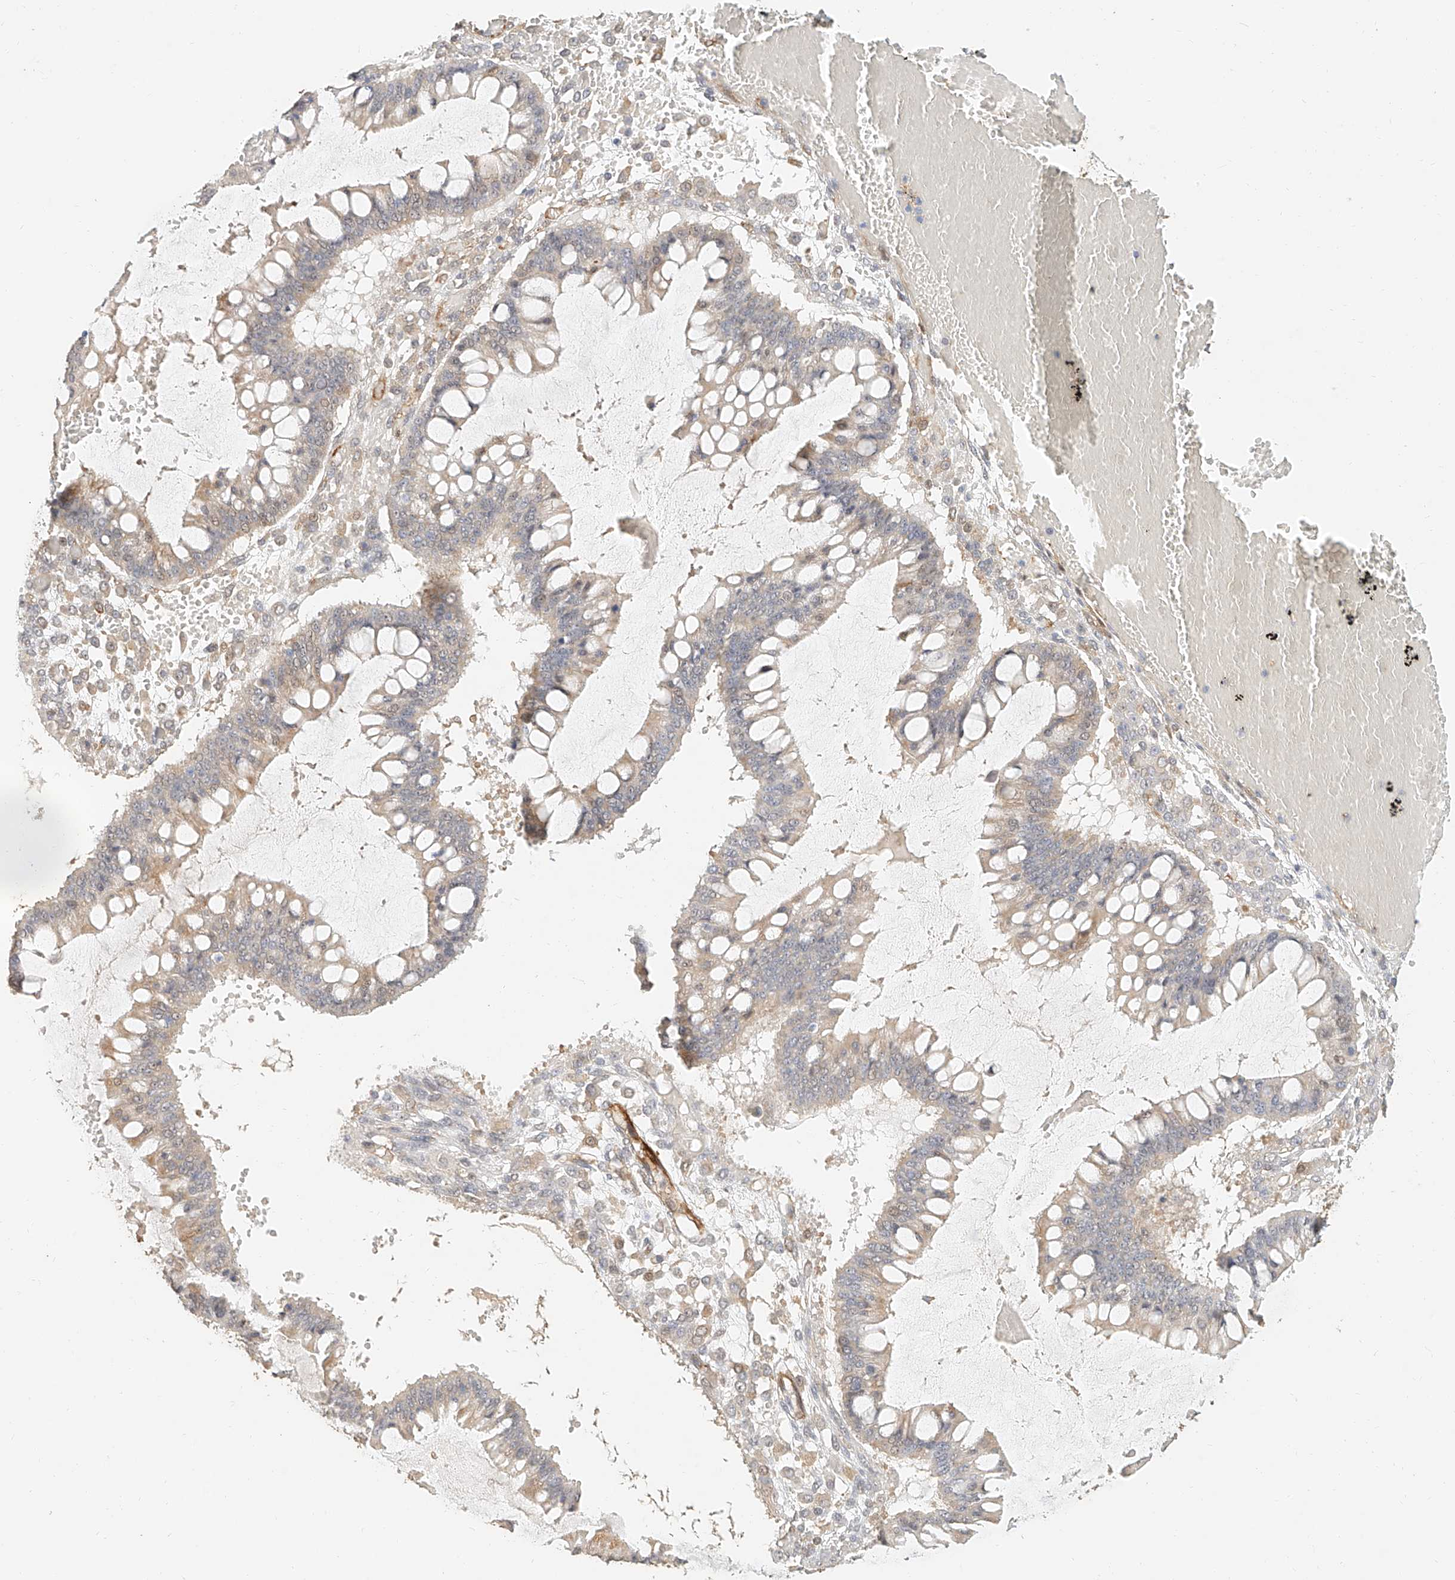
{"staining": {"intensity": "weak", "quantity": "25%-75%", "location": "cytoplasmic/membranous"}, "tissue": "ovarian cancer", "cell_type": "Tumor cells", "image_type": "cancer", "snomed": [{"axis": "morphology", "description": "Cystadenocarcinoma, mucinous, NOS"}, {"axis": "topography", "description": "Ovary"}], "caption": "Brown immunohistochemical staining in human mucinous cystadenocarcinoma (ovarian) shows weak cytoplasmic/membranous staining in approximately 25%-75% of tumor cells.", "gene": "NAP1L1", "patient": {"sex": "female", "age": 73}}